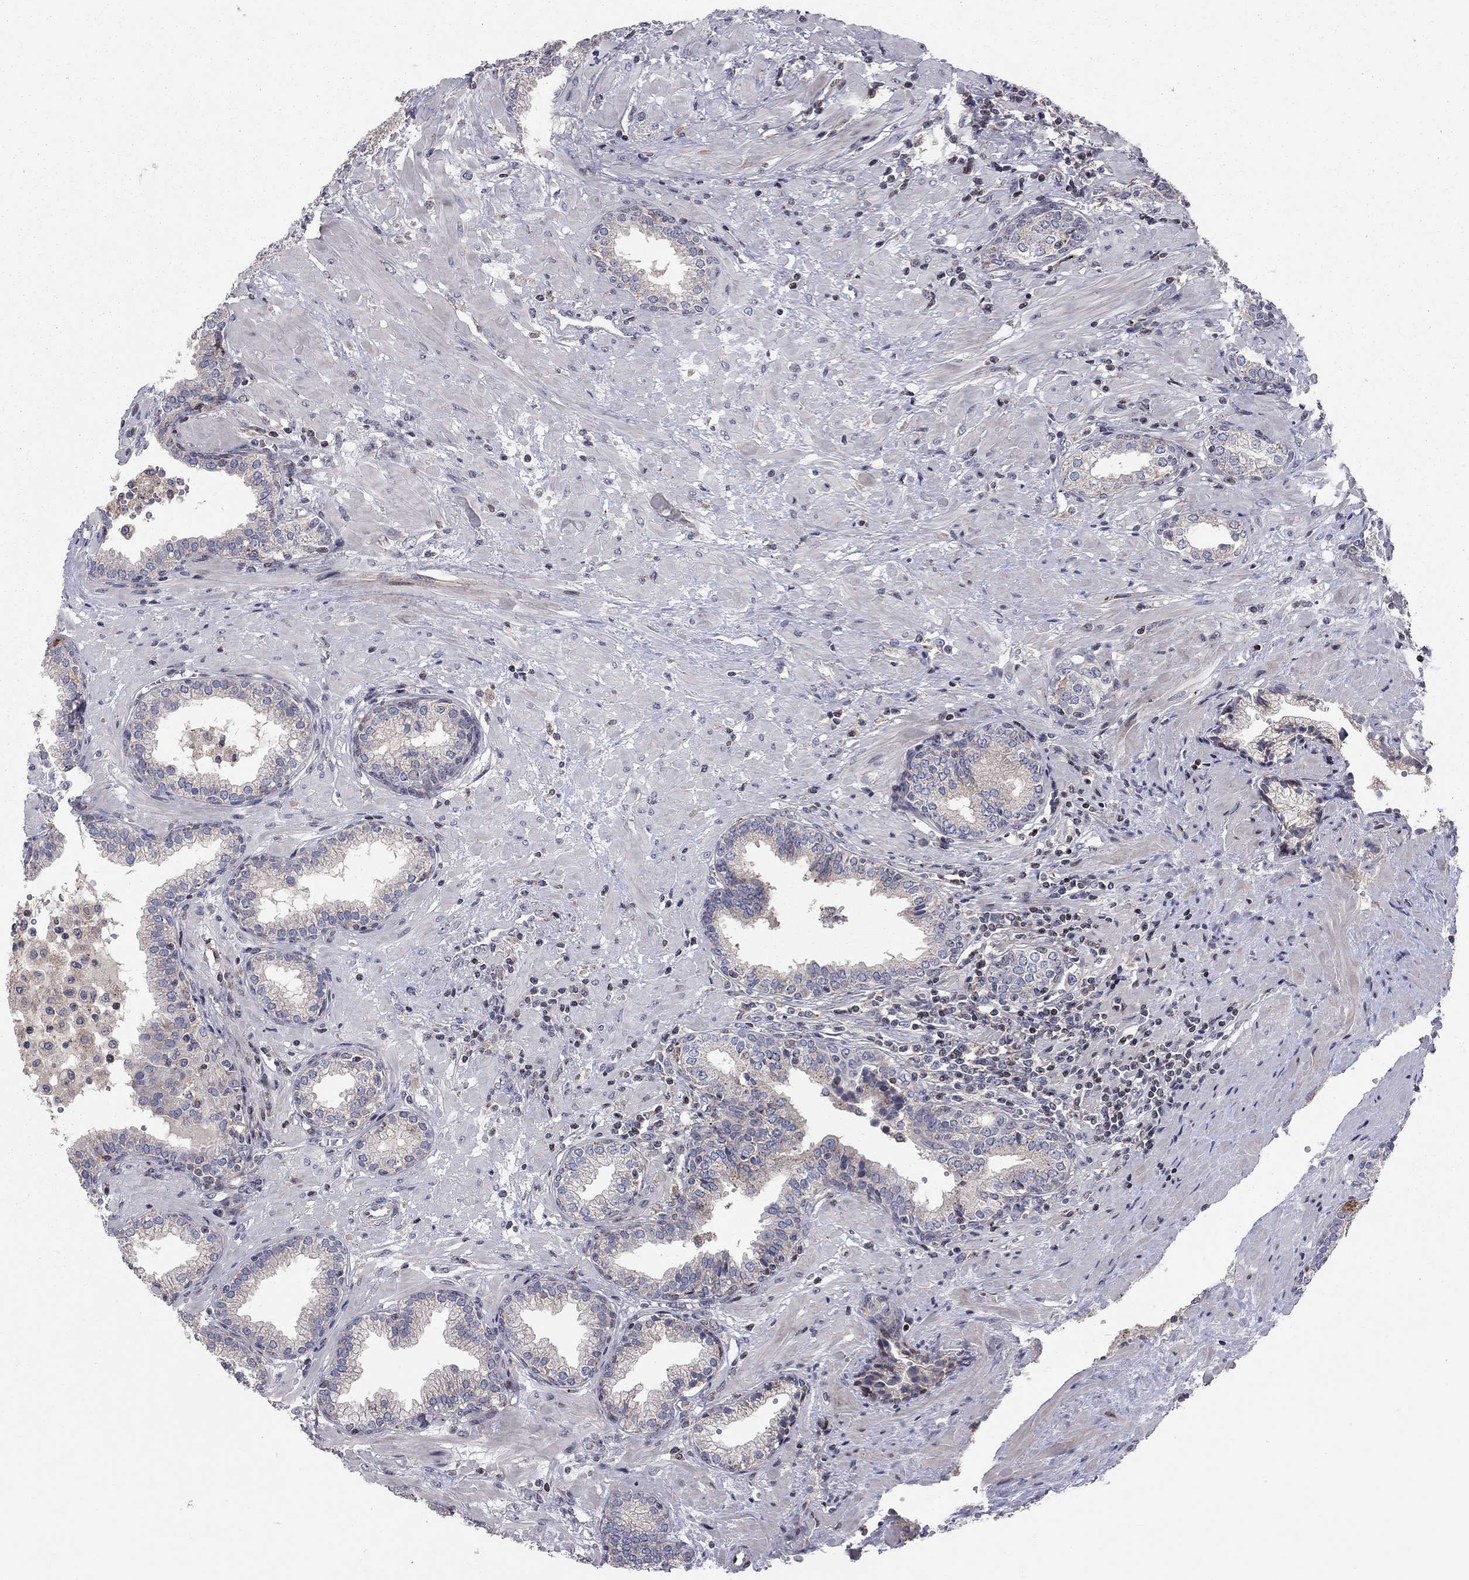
{"staining": {"intensity": "negative", "quantity": "none", "location": "none"}, "tissue": "prostate", "cell_type": "Glandular cells", "image_type": "normal", "snomed": [{"axis": "morphology", "description": "Normal tissue, NOS"}, {"axis": "topography", "description": "Prostate"}], "caption": "This is an immunohistochemistry histopathology image of unremarkable human prostate. There is no positivity in glandular cells.", "gene": "ERN2", "patient": {"sex": "male", "age": 64}}